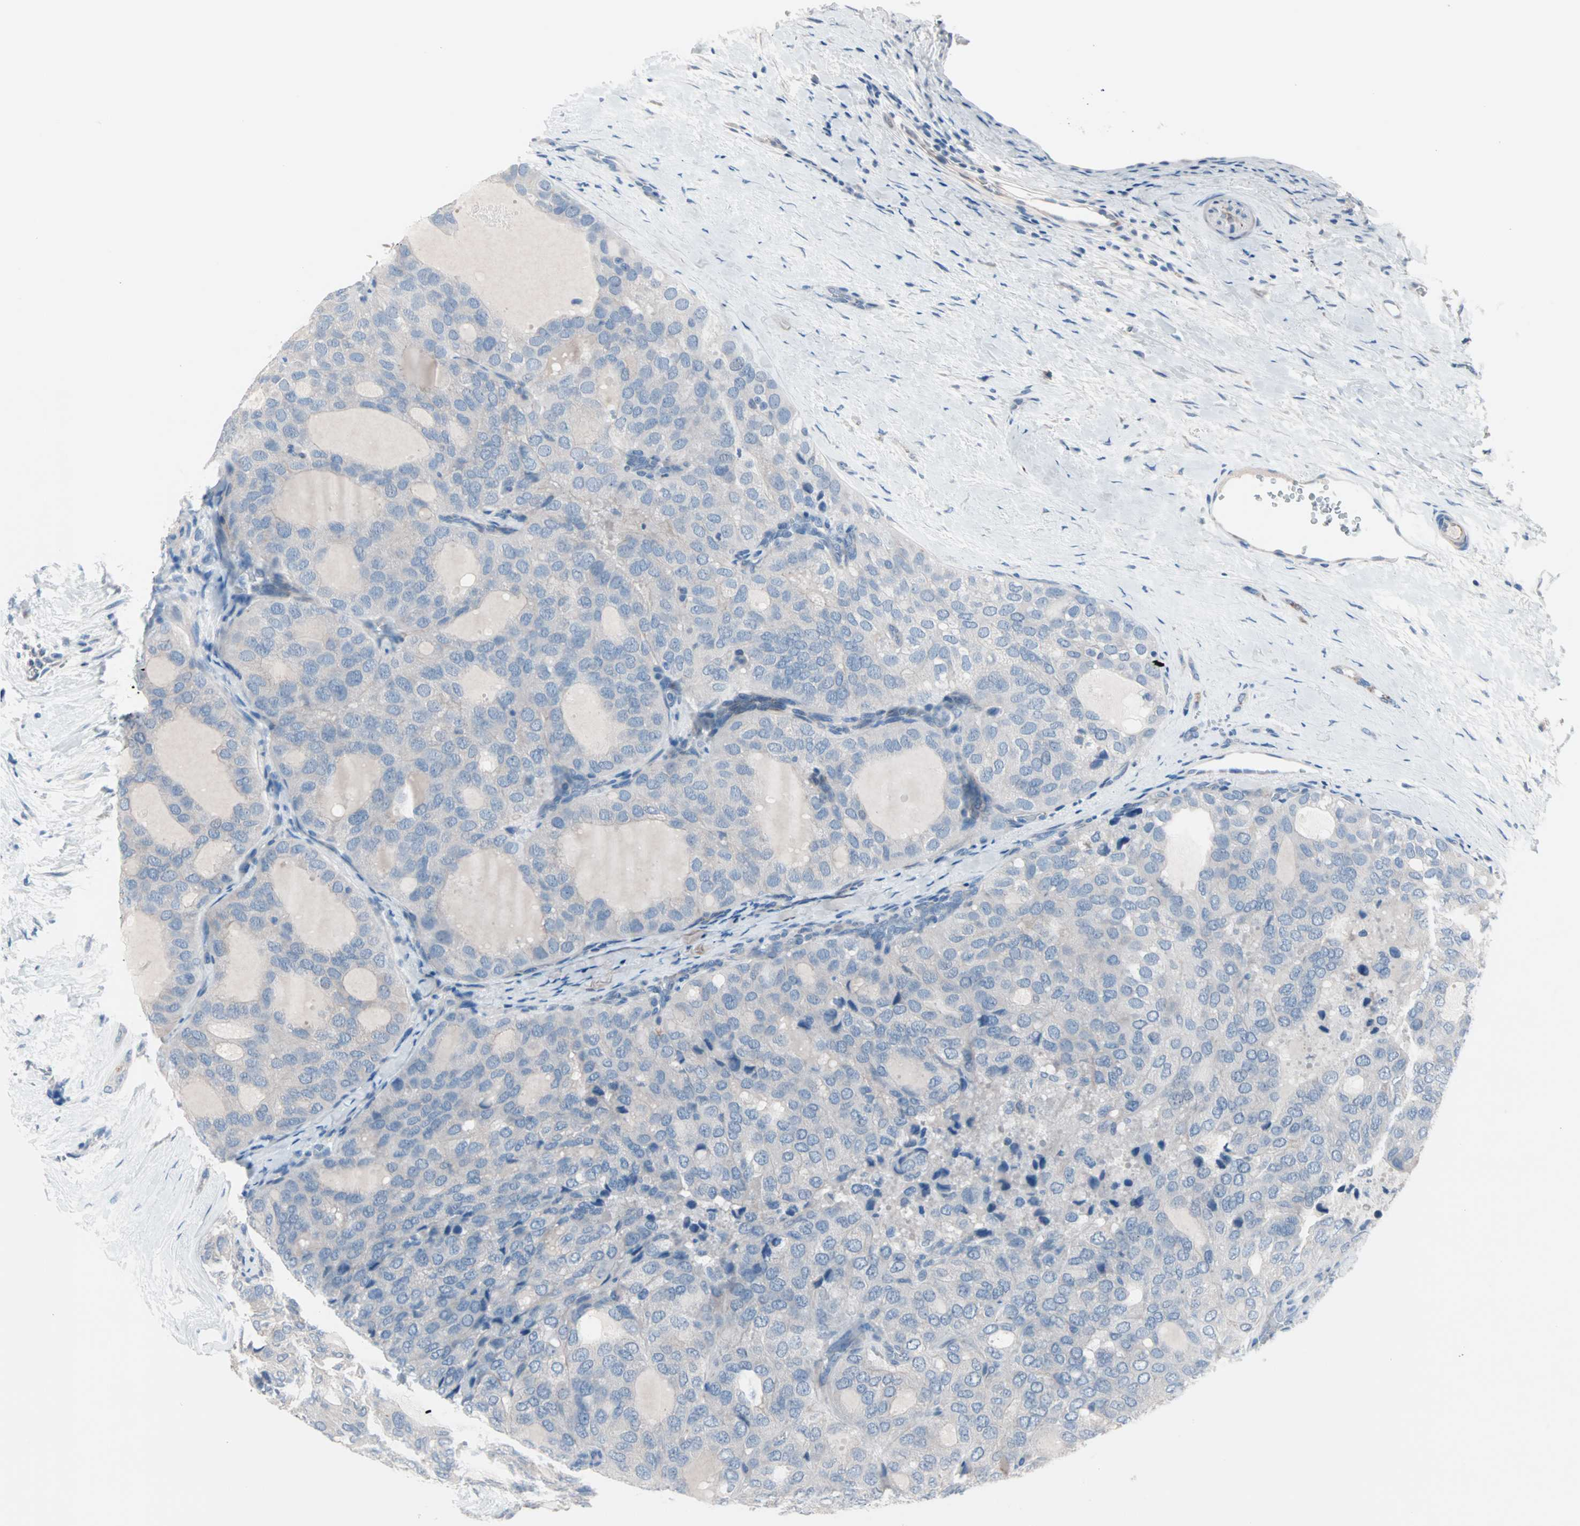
{"staining": {"intensity": "negative", "quantity": "none", "location": "none"}, "tissue": "thyroid cancer", "cell_type": "Tumor cells", "image_type": "cancer", "snomed": [{"axis": "morphology", "description": "Follicular adenoma carcinoma, NOS"}, {"axis": "topography", "description": "Thyroid gland"}], "caption": "Tumor cells show no significant staining in thyroid cancer.", "gene": "ULBP1", "patient": {"sex": "male", "age": 75}}